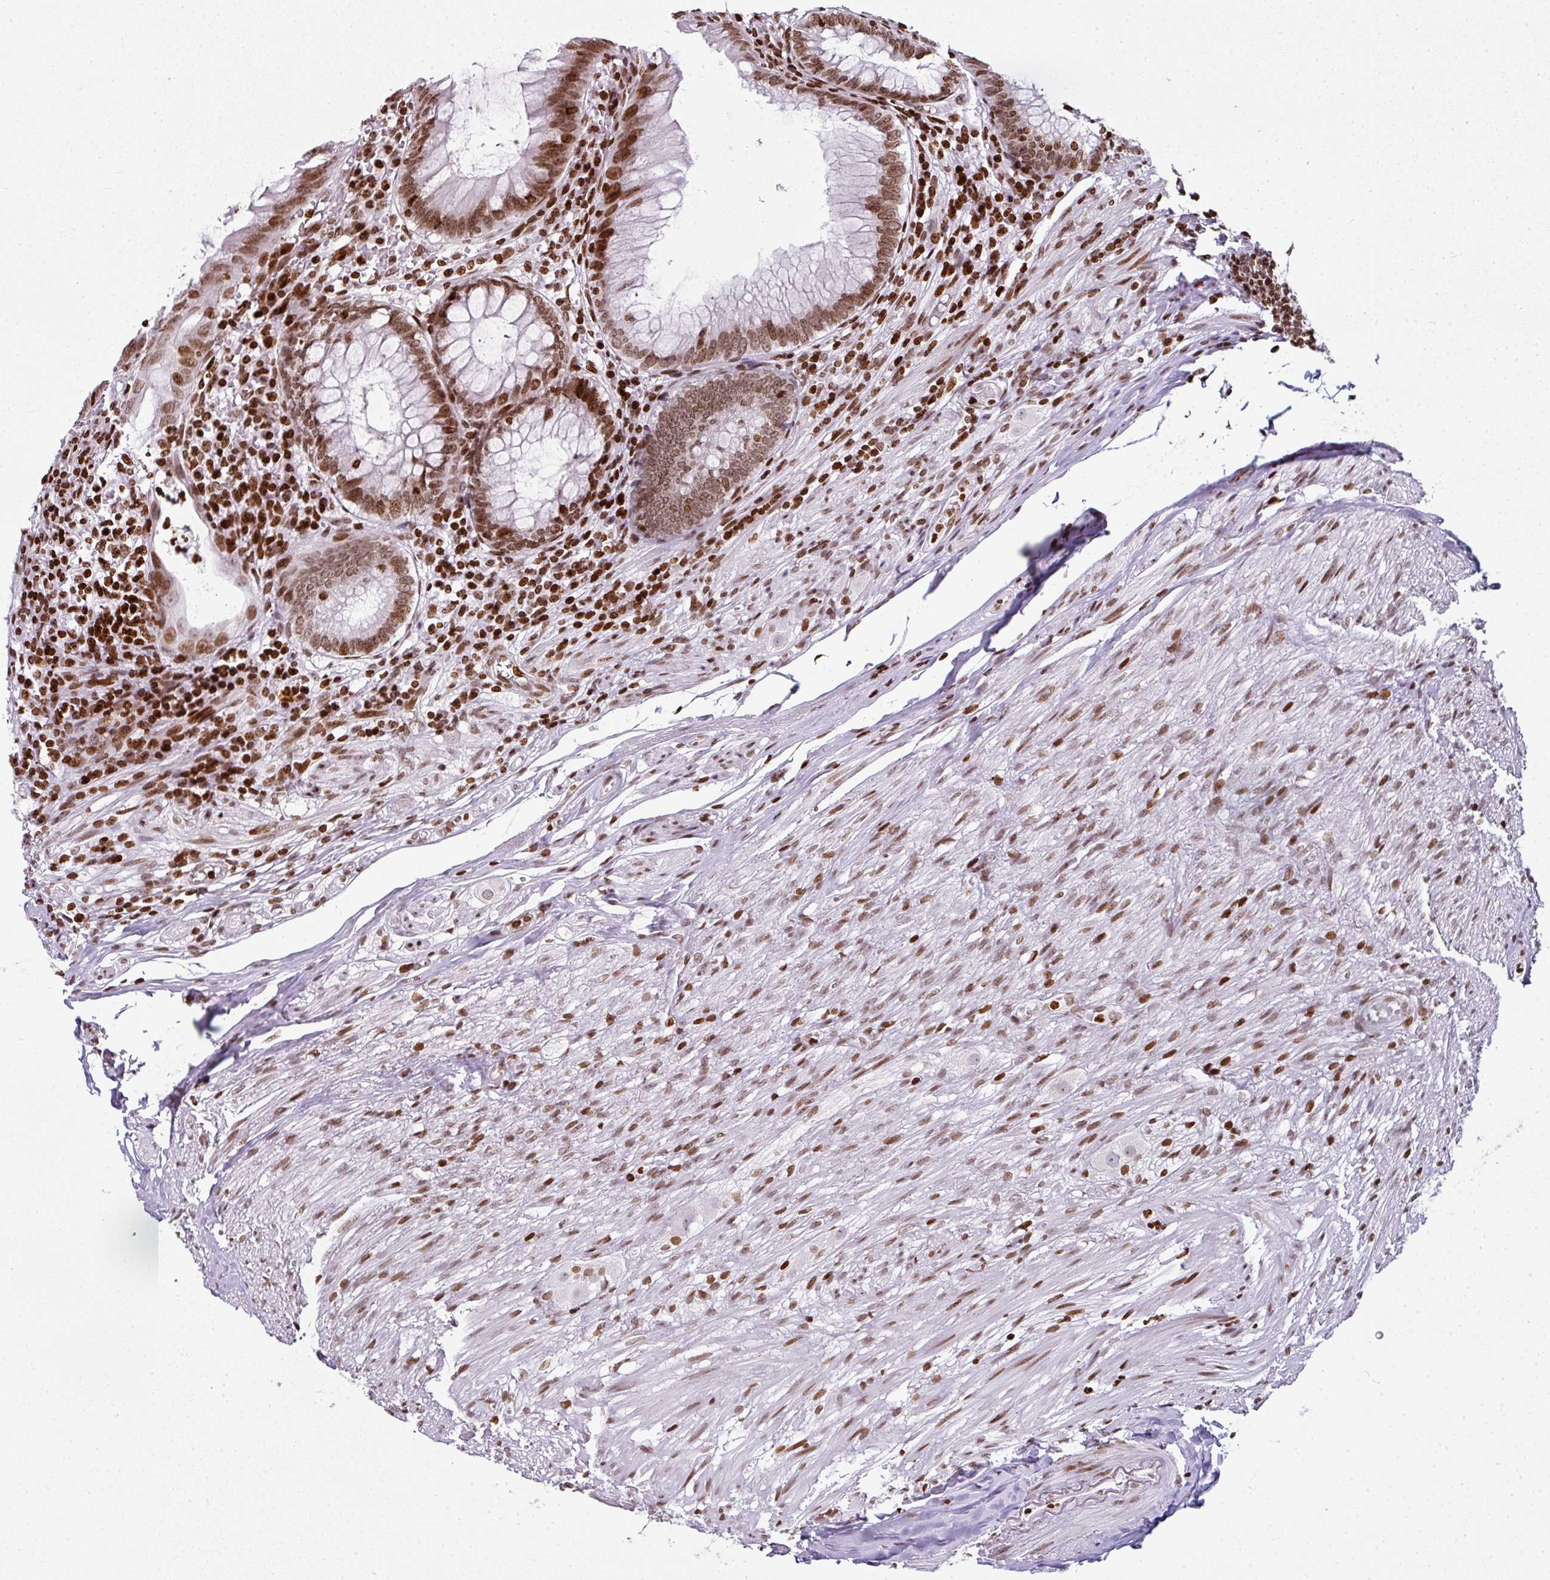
{"staining": {"intensity": "moderate", "quantity": ">75%", "location": "nuclear"}, "tissue": "appendix", "cell_type": "Glandular cells", "image_type": "normal", "snomed": [{"axis": "morphology", "description": "Normal tissue, NOS"}, {"axis": "topography", "description": "Appendix"}], "caption": "Protein expression by immunohistochemistry (IHC) displays moderate nuclear expression in approximately >75% of glandular cells in normal appendix. Using DAB (brown) and hematoxylin (blue) stains, captured at high magnification using brightfield microscopy.", "gene": "RASL11A", "patient": {"sex": "male", "age": 83}}